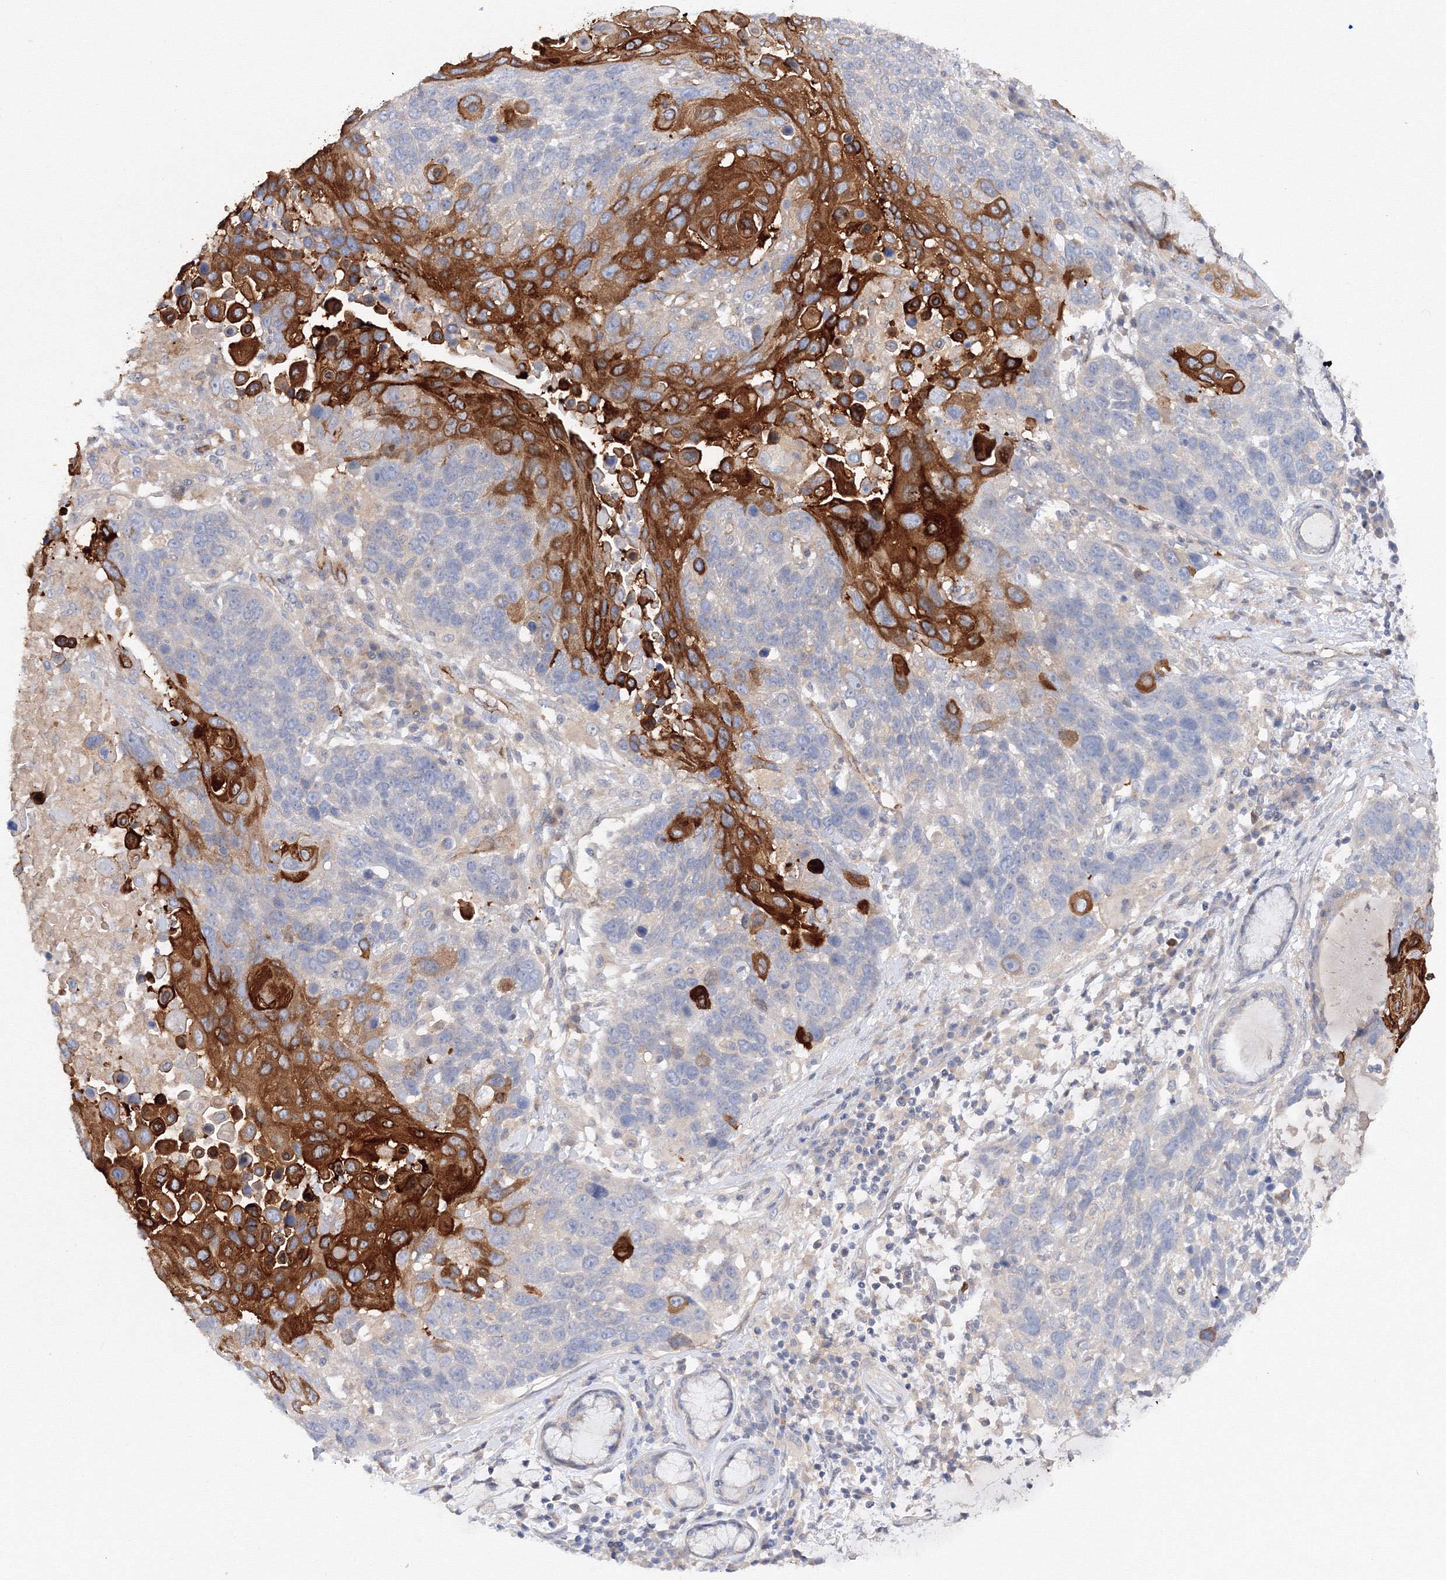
{"staining": {"intensity": "strong", "quantity": "25%-75%", "location": "cytoplasmic/membranous"}, "tissue": "lung cancer", "cell_type": "Tumor cells", "image_type": "cancer", "snomed": [{"axis": "morphology", "description": "Squamous cell carcinoma, NOS"}, {"axis": "topography", "description": "Lung"}], "caption": "This is a photomicrograph of immunohistochemistry staining of lung cancer (squamous cell carcinoma), which shows strong staining in the cytoplasmic/membranous of tumor cells.", "gene": "DIS3L2", "patient": {"sex": "male", "age": 66}}